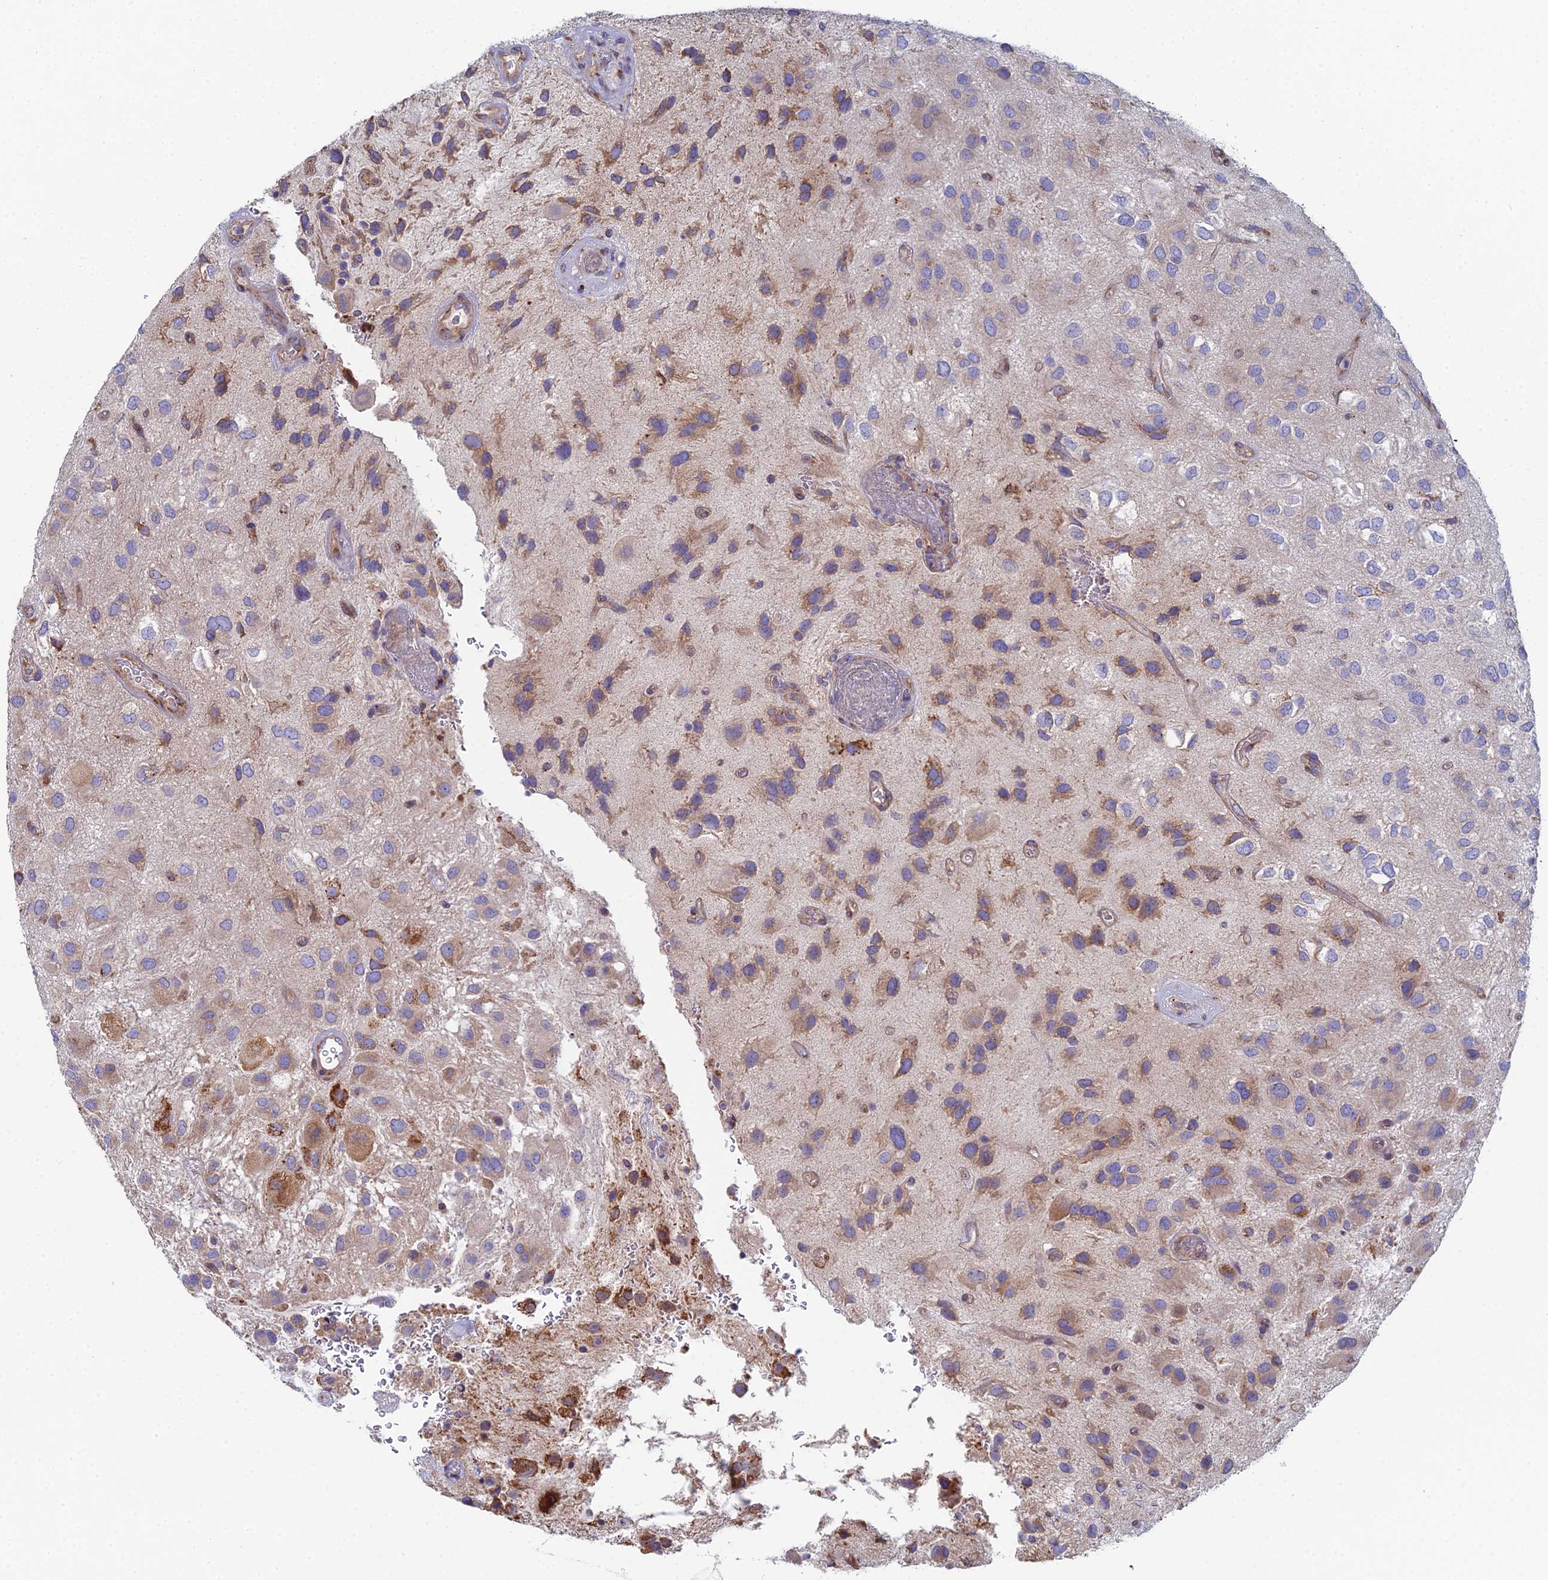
{"staining": {"intensity": "moderate", "quantity": "<25%", "location": "cytoplasmic/membranous"}, "tissue": "glioma", "cell_type": "Tumor cells", "image_type": "cancer", "snomed": [{"axis": "morphology", "description": "Glioma, malignant, Low grade"}, {"axis": "topography", "description": "Brain"}], "caption": "Protein expression analysis of glioma displays moderate cytoplasmic/membranous expression in approximately <25% of tumor cells.", "gene": "CLCN3", "patient": {"sex": "male", "age": 66}}